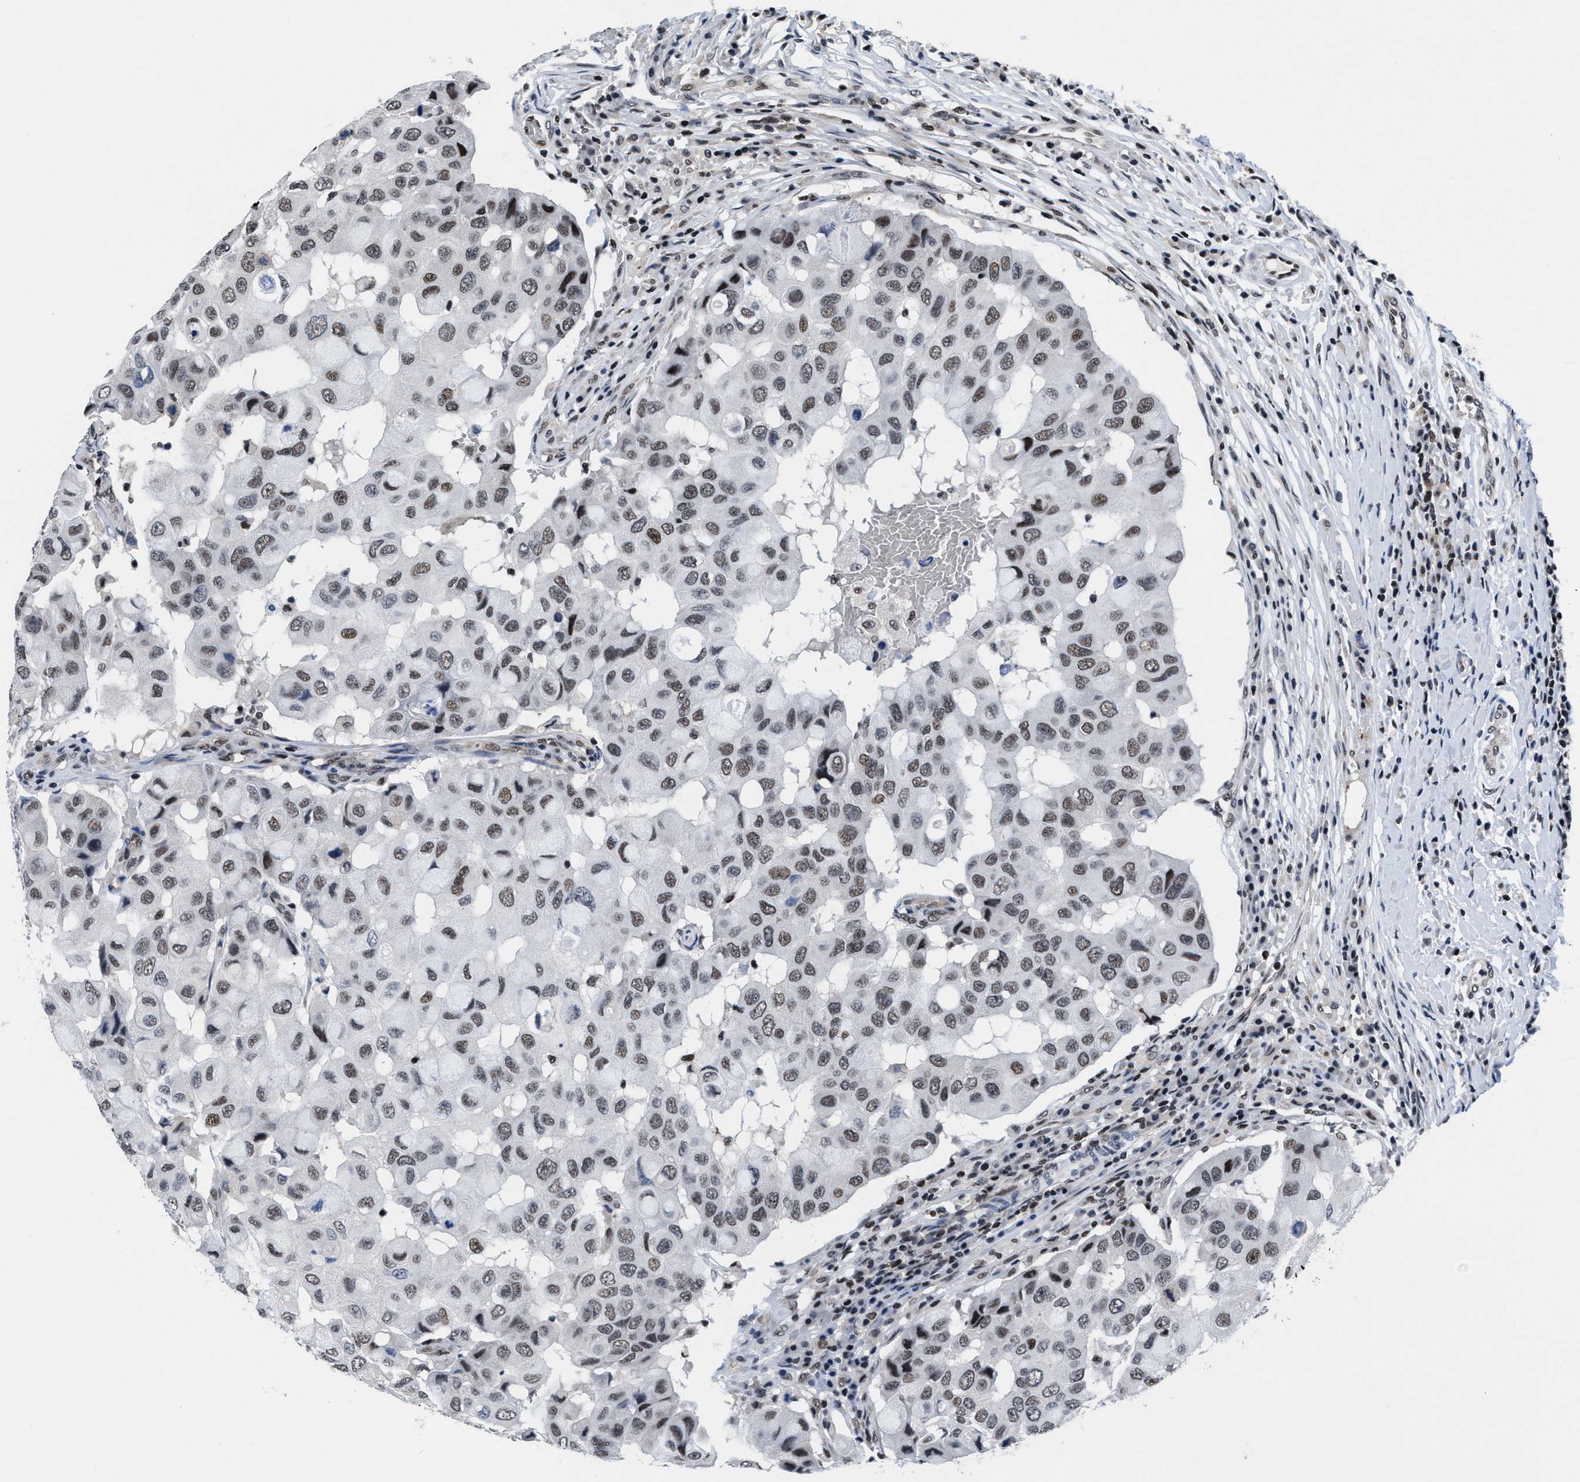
{"staining": {"intensity": "weak", "quantity": ">75%", "location": "nuclear"}, "tissue": "breast cancer", "cell_type": "Tumor cells", "image_type": "cancer", "snomed": [{"axis": "morphology", "description": "Duct carcinoma"}, {"axis": "topography", "description": "Breast"}], "caption": "There is low levels of weak nuclear positivity in tumor cells of breast cancer (infiltrating ductal carcinoma), as demonstrated by immunohistochemical staining (brown color).", "gene": "WDR81", "patient": {"sex": "female", "age": 27}}